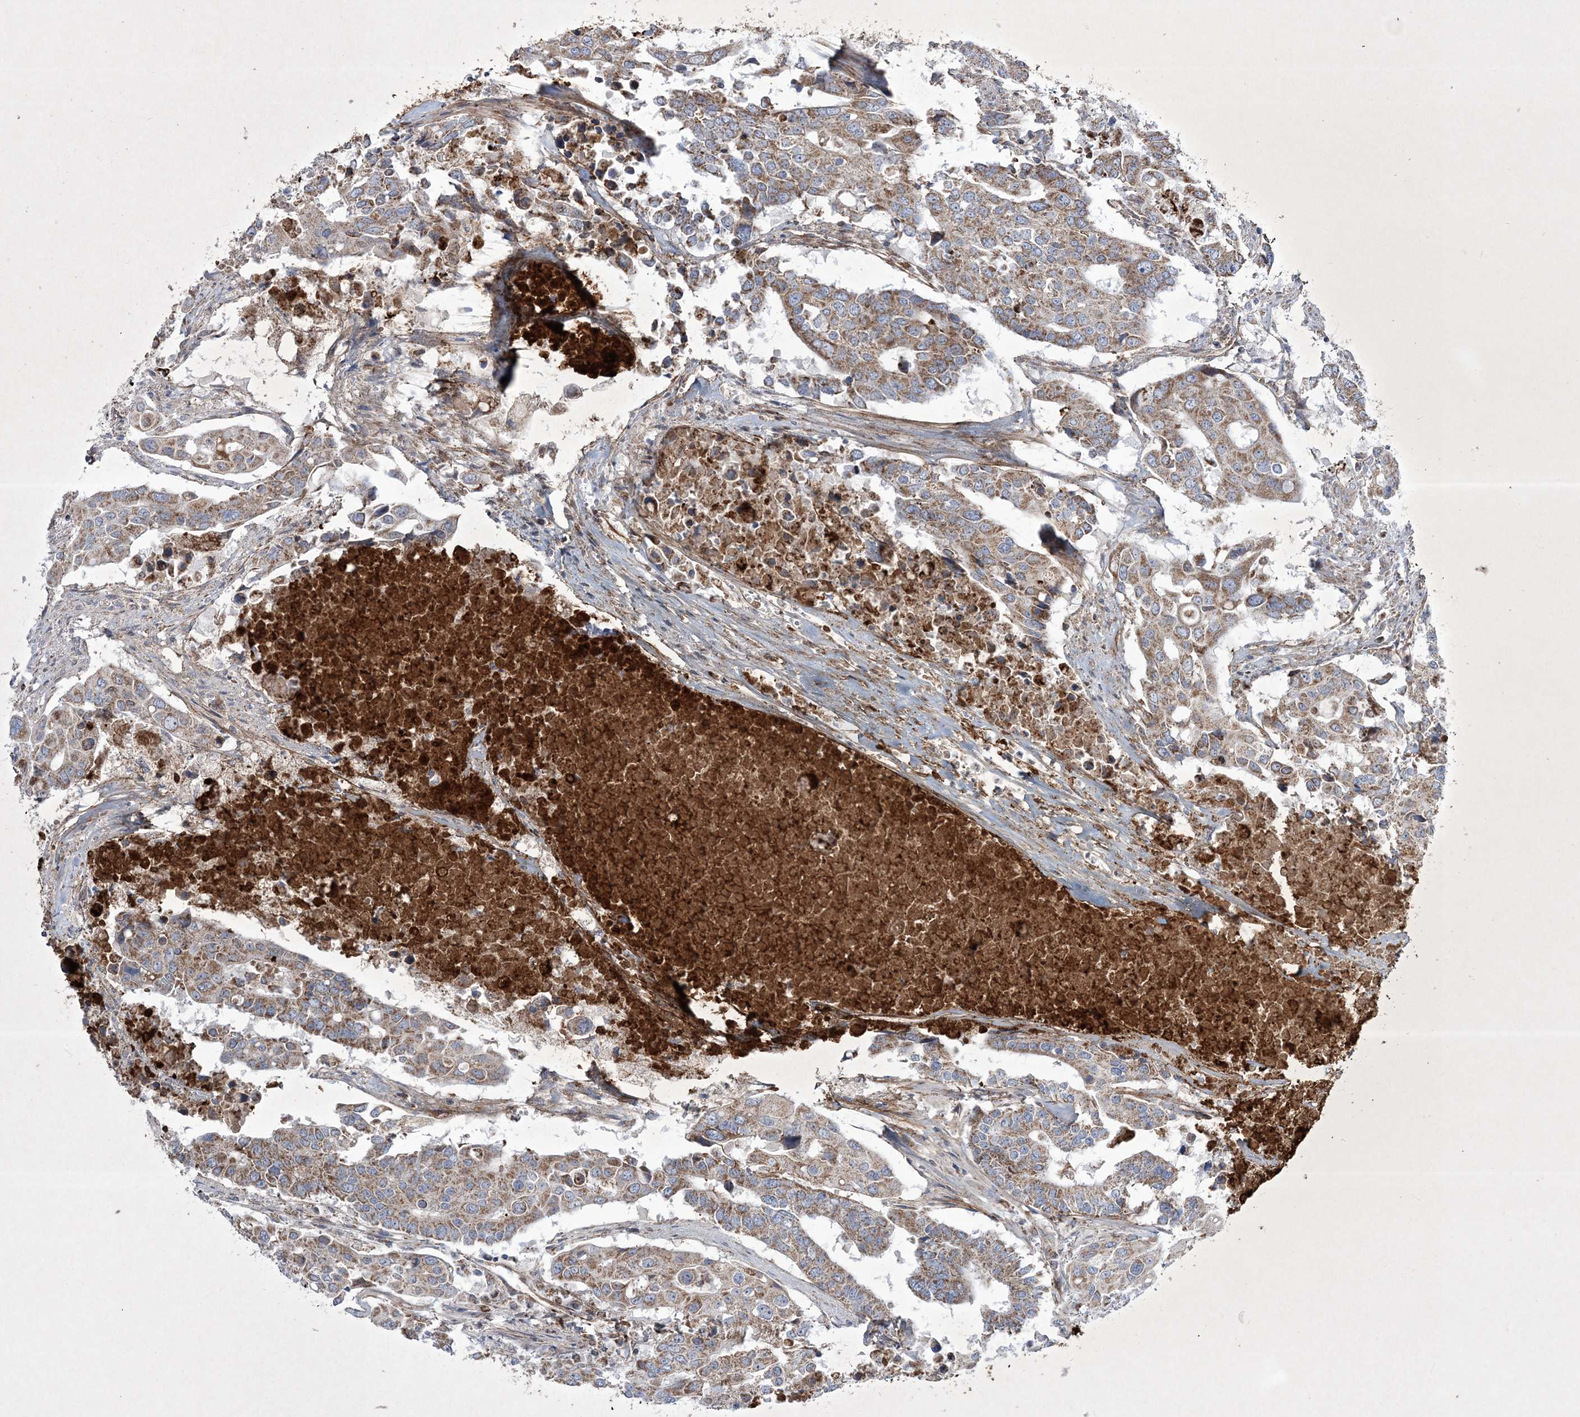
{"staining": {"intensity": "moderate", "quantity": ">75%", "location": "cytoplasmic/membranous"}, "tissue": "colorectal cancer", "cell_type": "Tumor cells", "image_type": "cancer", "snomed": [{"axis": "morphology", "description": "Adenocarcinoma, NOS"}, {"axis": "topography", "description": "Colon"}], "caption": "A high-resolution image shows immunohistochemistry staining of colorectal cancer, which displays moderate cytoplasmic/membranous expression in approximately >75% of tumor cells. (Brightfield microscopy of DAB IHC at high magnification).", "gene": "RICTOR", "patient": {"sex": "male", "age": 77}}